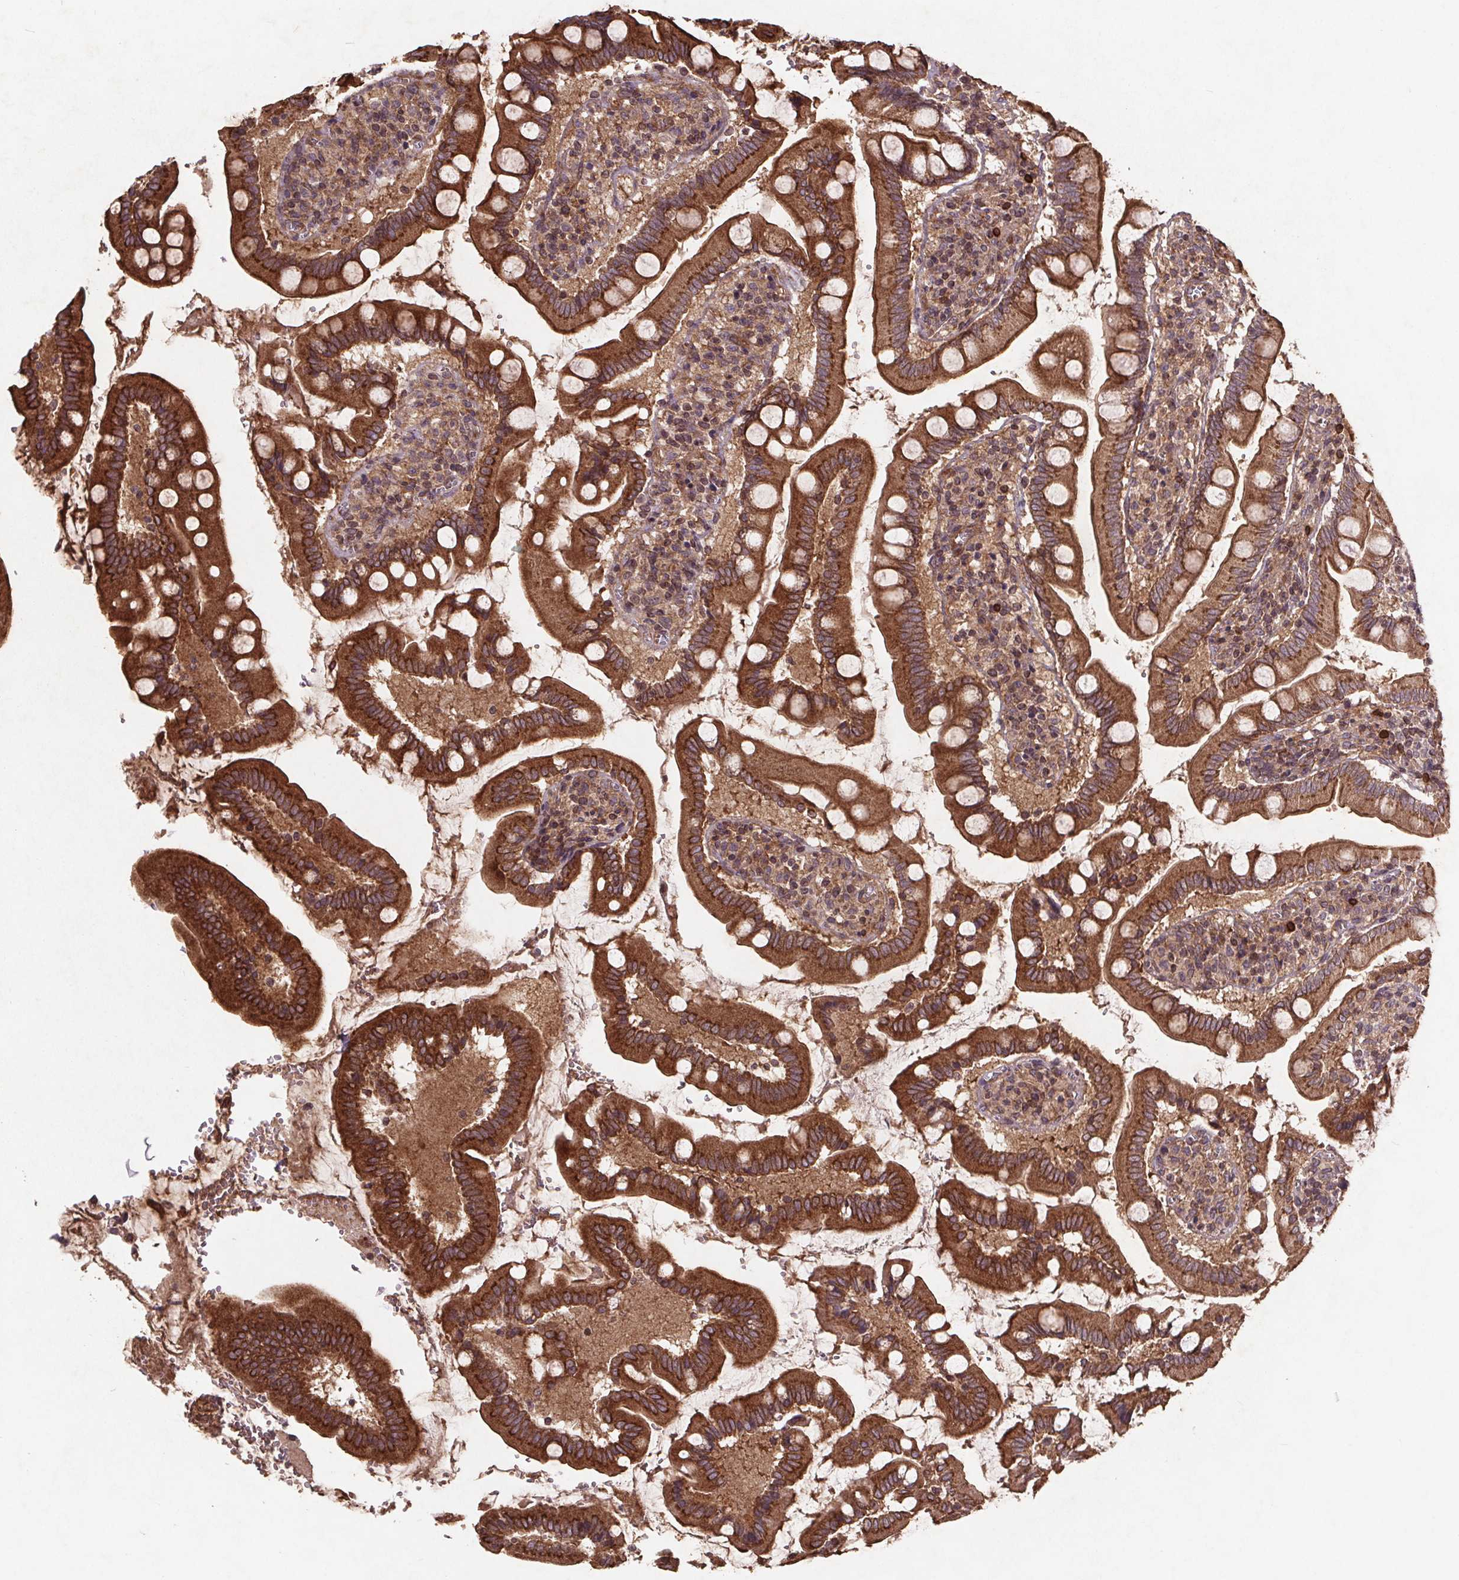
{"staining": {"intensity": "strong", "quantity": ">75%", "location": "cytoplasmic/membranous"}, "tissue": "small intestine", "cell_type": "Glandular cells", "image_type": "normal", "snomed": [{"axis": "morphology", "description": "Normal tissue, NOS"}, {"axis": "topography", "description": "Small intestine"}], "caption": "DAB (3,3'-diaminobenzidine) immunohistochemical staining of normal human small intestine exhibits strong cytoplasmic/membranous protein expression in about >75% of glandular cells.", "gene": "STRN3", "patient": {"sex": "female", "age": 56}}